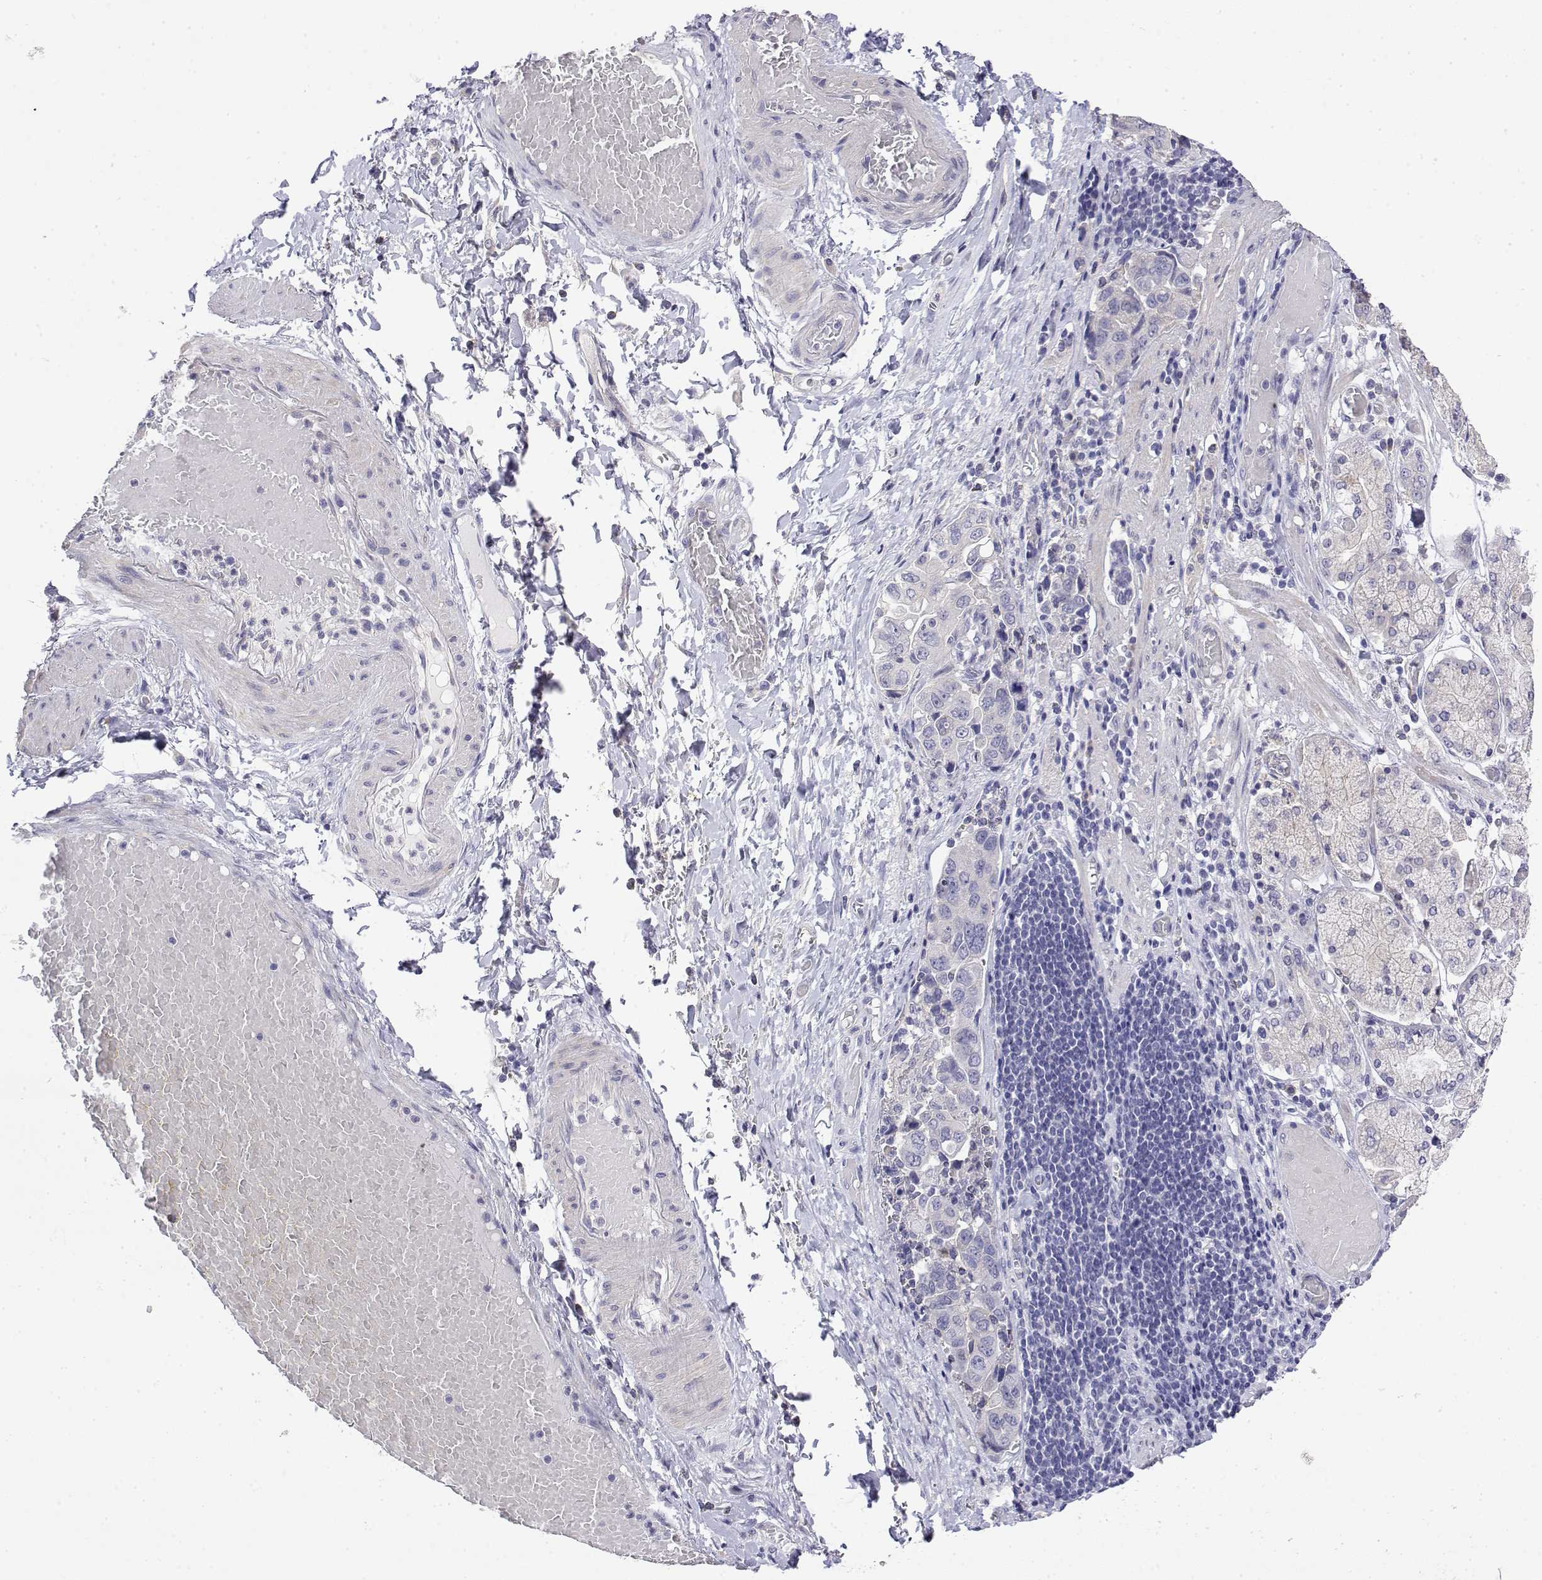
{"staining": {"intensity": "negative", "quantity": "none", "location": "none"}, "tissue": "stomach cancer", "cell_type": "Tumor cells", "image_type": "cancer", "snomed": [{"axis": "morphology", "description": "Adenocarcinoma, NOS"}, {"axis": "topography", "description": "Stomach, upper"}, {"axis": "topography", "description": "Stomach"}], "caption": "Immunohistochemical staining of stomach cancer exhibits no significant expression in tumor cells.", "gene": "LY6D", "patient": {"sex": "male", "age": 62}}